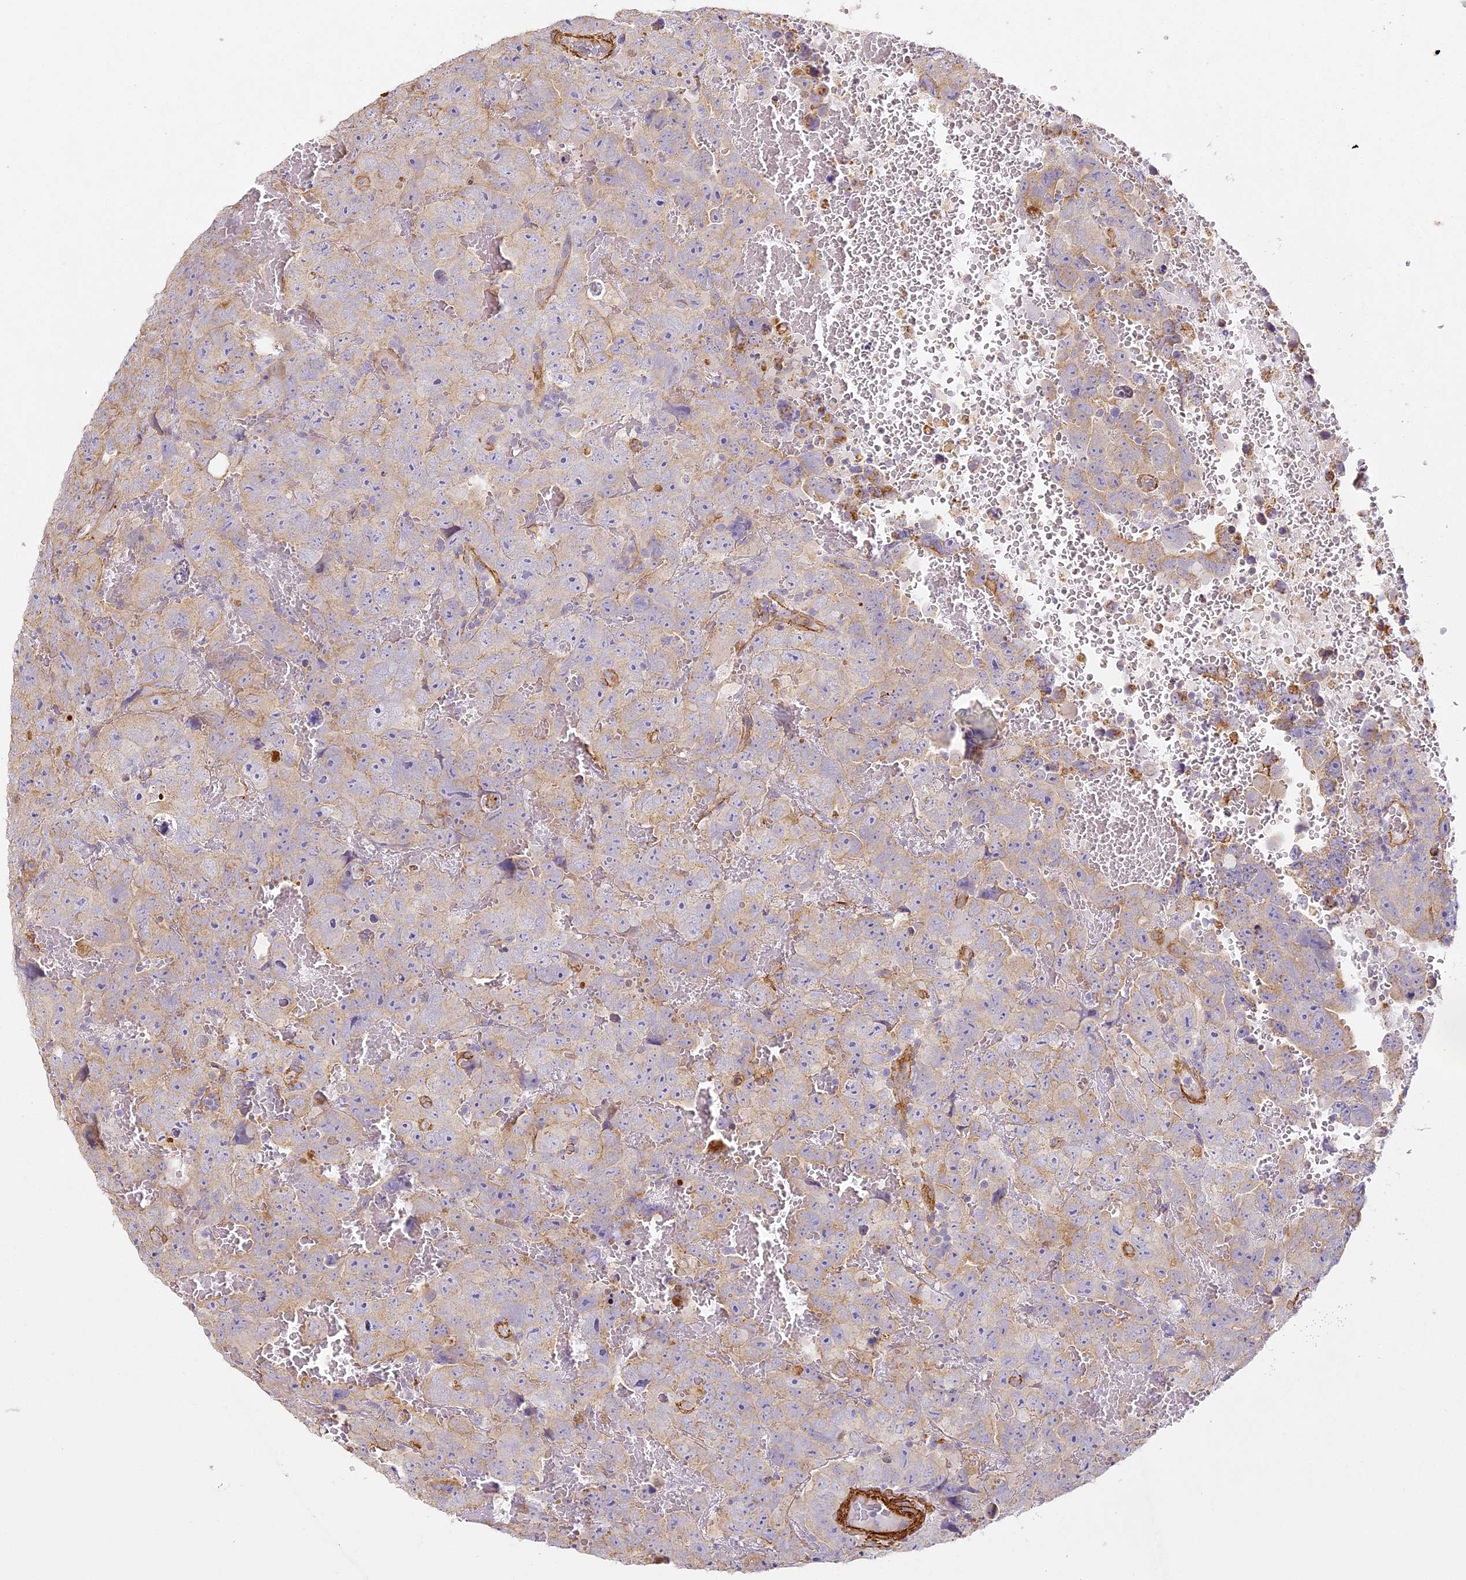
{"staining": {"intensity": "weak", "quantity": "25%-75%", "location": "cytoplasmic/membranous"}, "tissue": "testis cancer", "cell_type": "Tumor cells", "image_type": "cancer", "snomed": [{"axis": "morphology", "description": "Carcinoma, Embryonal, NOS"}, {"axis": "topography", "description": "Testis"}], "caption": "Brown immunohistochemical staining in human embryonal carcinoma (testis) shows weak cytoplasmic/membranous staining in about 25%-75% of tumor cells.", "gene": "MED28", "patient": {"sex": "male", "age": 45}}